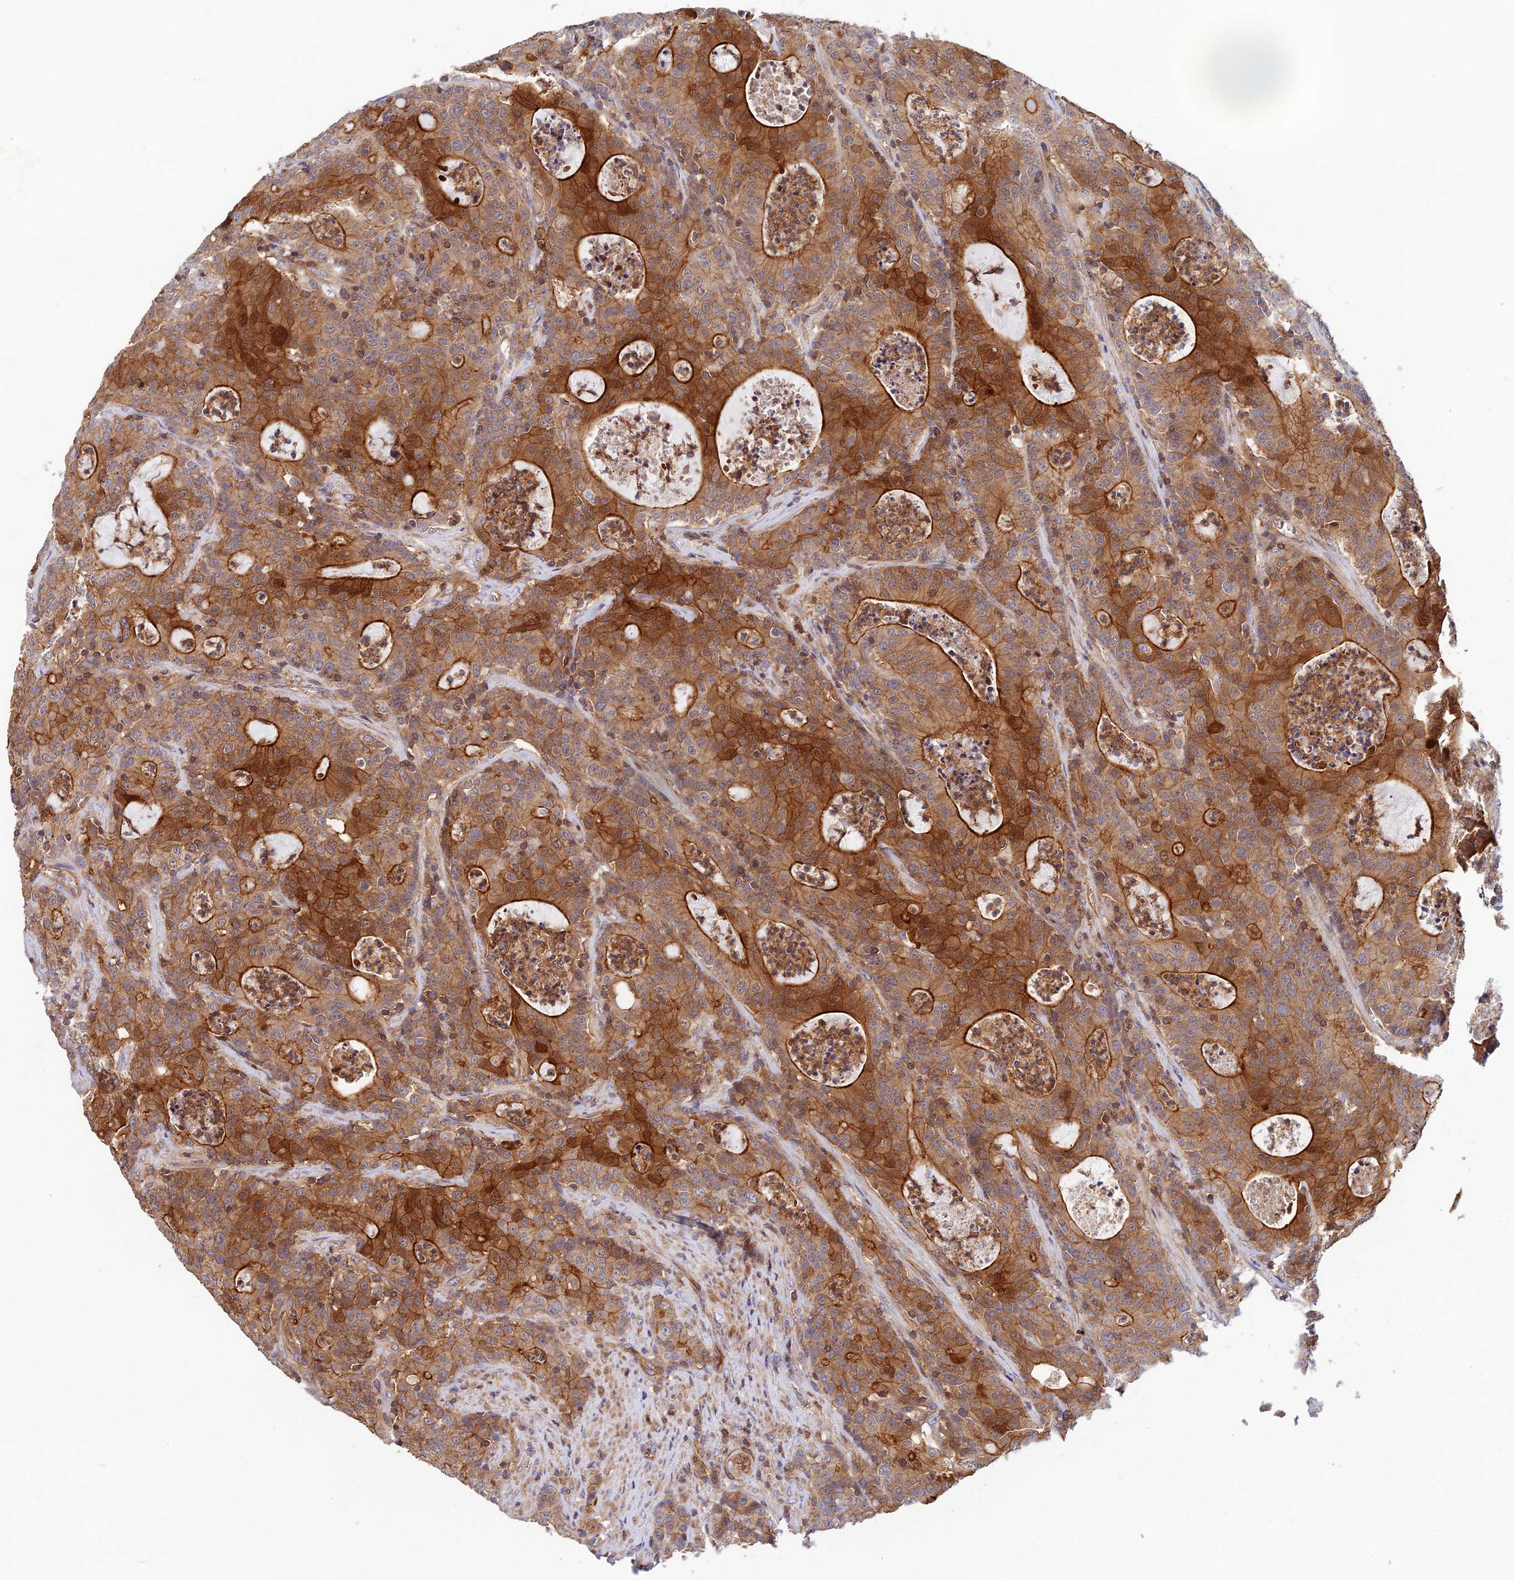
{"staining": {"intensity": "strong", "quantity": ">75%", "location": "cytoplasmic/membranous"}, "tissue": "colorectal cancer", "cell_type": "Tumor cells", "image_type": "cancer", "snomed": [{"axis": "morphology", "description": "Adenocarcinoma, NOS"}, {"axis": "topography", "description": "Colon"}], "caption": "Immunohistochemistry (DAB) staining of adenocarcinoma (colorectal) shows strong cytoplasmic/membranous protein positivity in approximately >75% of tumor cells. (DAB = brown stain, brightfield microscopy at high magnification).", "gene": "PPP1R12C", "patient": {"sex": "male", "age": 83}}